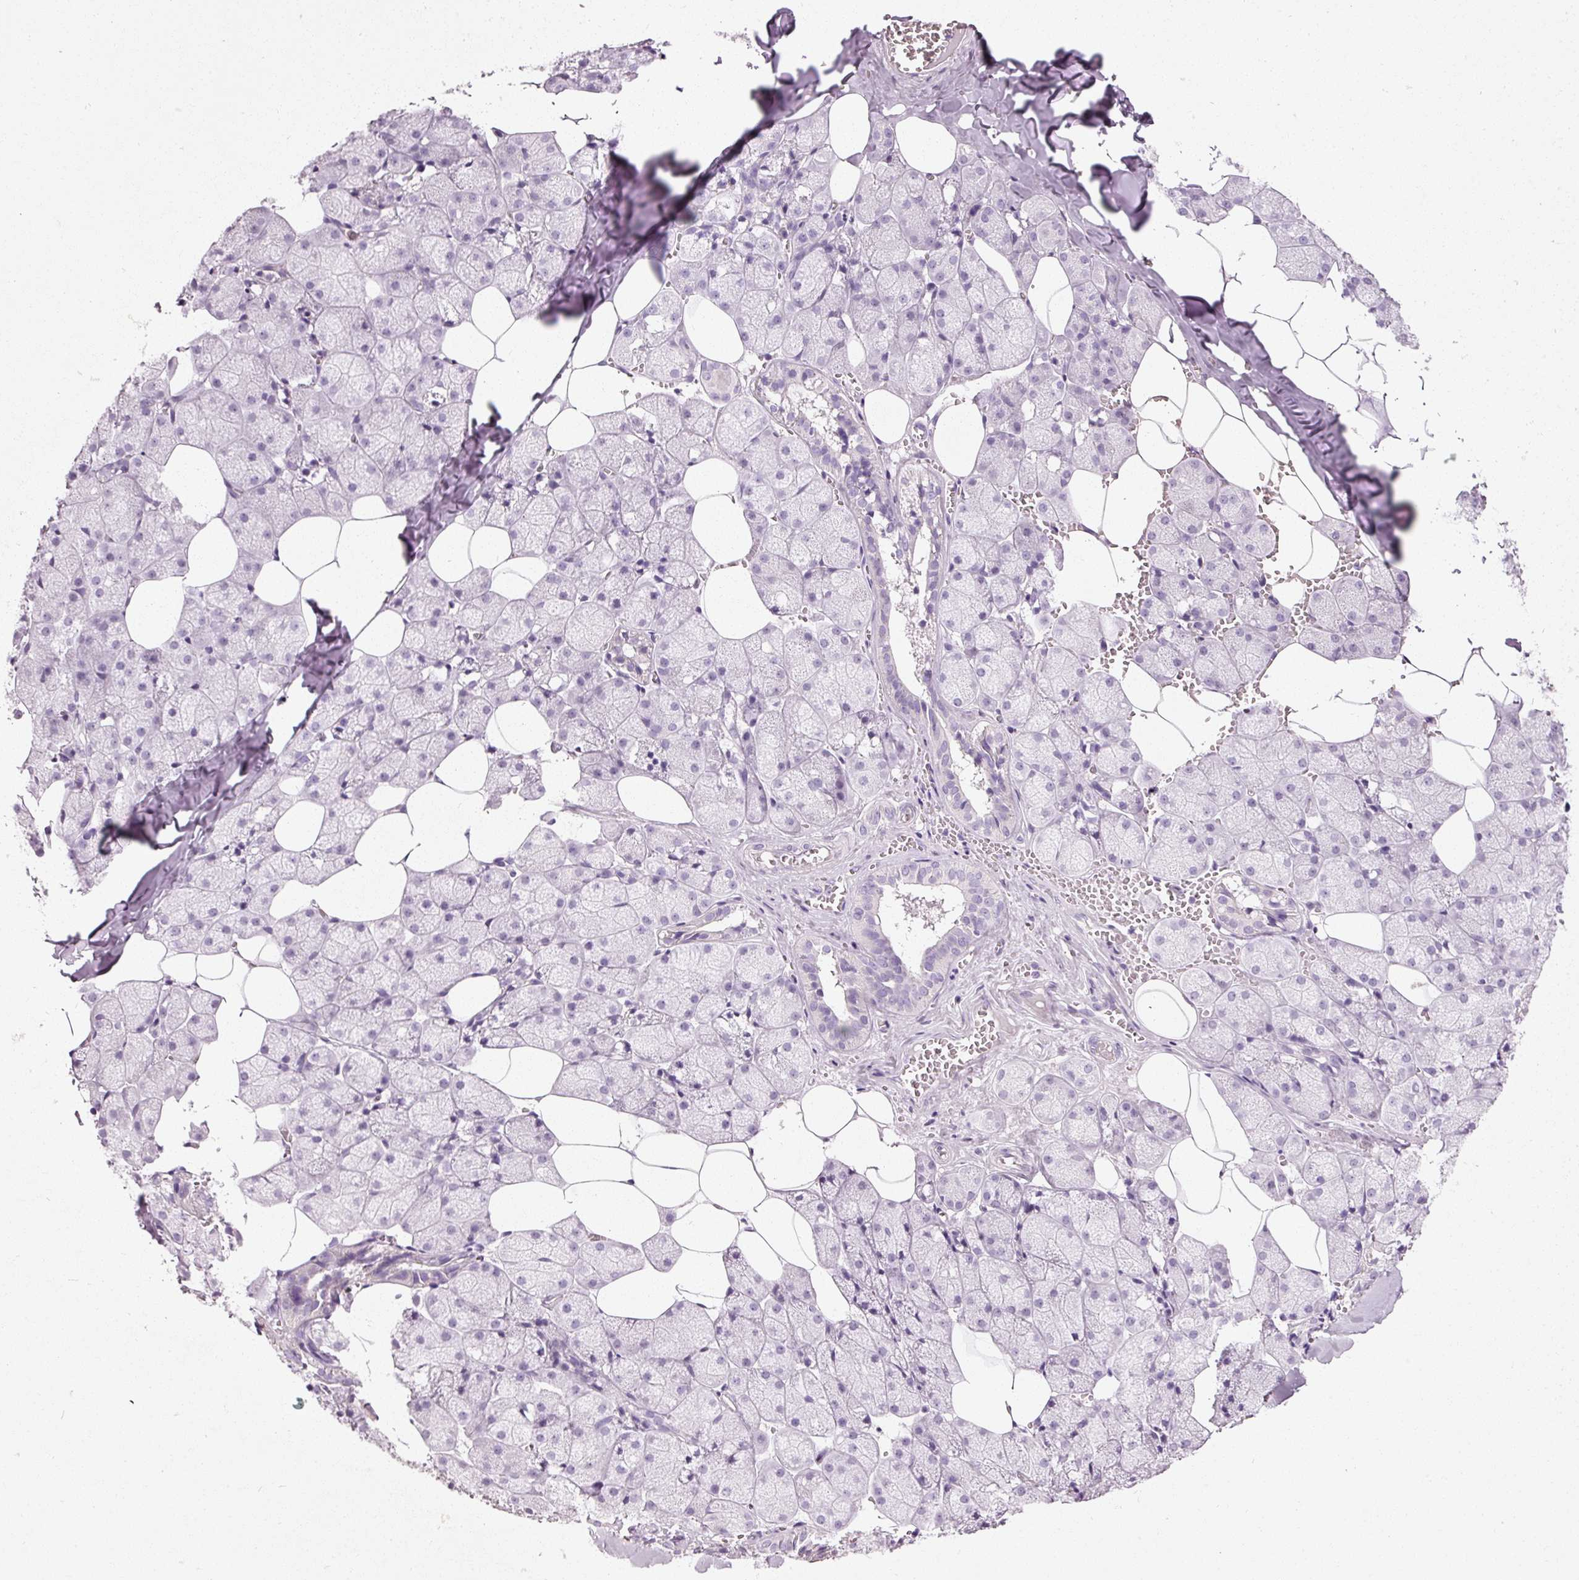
{"staining": {"intensity": "negative", "quantity": "none", "location": "none"}, "tissue": "salivary gland", "cell_type": "Glandular cells", "image_type": "normal", "snomed": [{"axis": "morphology", "description": "Normal tissue, NOS"}, {"axis": "topography", "description": "Salivary gland"}, {"axis": "topography", "description": "Peripheral nerve tissue"}], "caption": "Salivary gland stained for a protein using immunohistochemistry (IHC) shows no expression glandular cells.", "gene": "MUC5AC", "patient": {"sex": "male", "age": 38}}